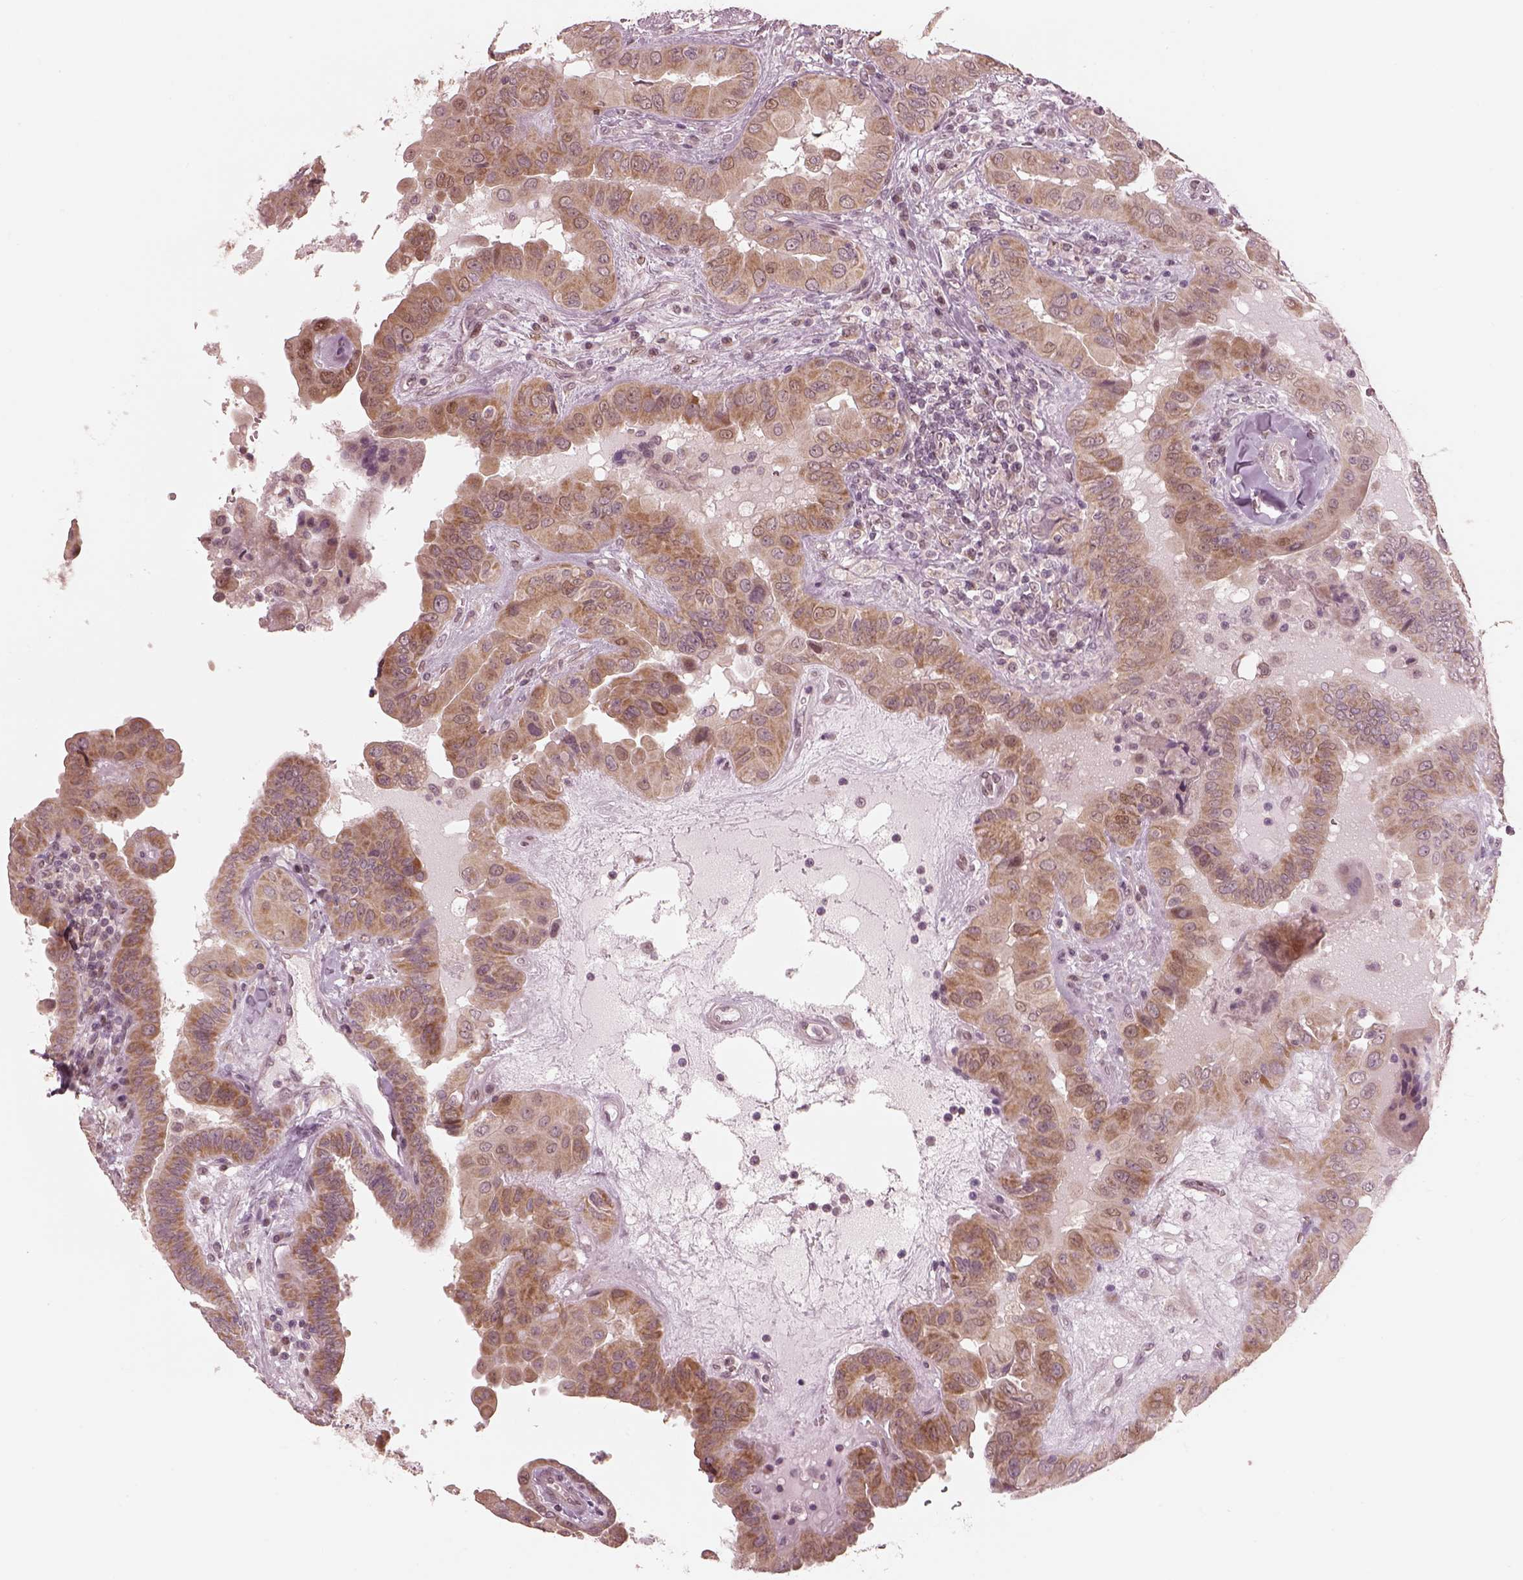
{"staining": {"intensity": "moderate", "quantity": ">75%", "location": "cytoplasmic/membranous"}, "tissue": "thyroid cancer", "cell_type": "Tumor cells", "image_type": "cancer", "snomed": [{"axis": "morphology", "description": "Papillary adenocarcinoma, NOS"}, {"axis": "topography", "description": "Thyroid gland"}], "caption": "This is an image of immunohistochemistry staining of thyroid cancer (papillary adenocarcinoma), which shows moderate staining in the cytoplasmic/membranous of tumor cells.", "gene": "IQCB1", "patient": {"sex": "female", "age": 37}}